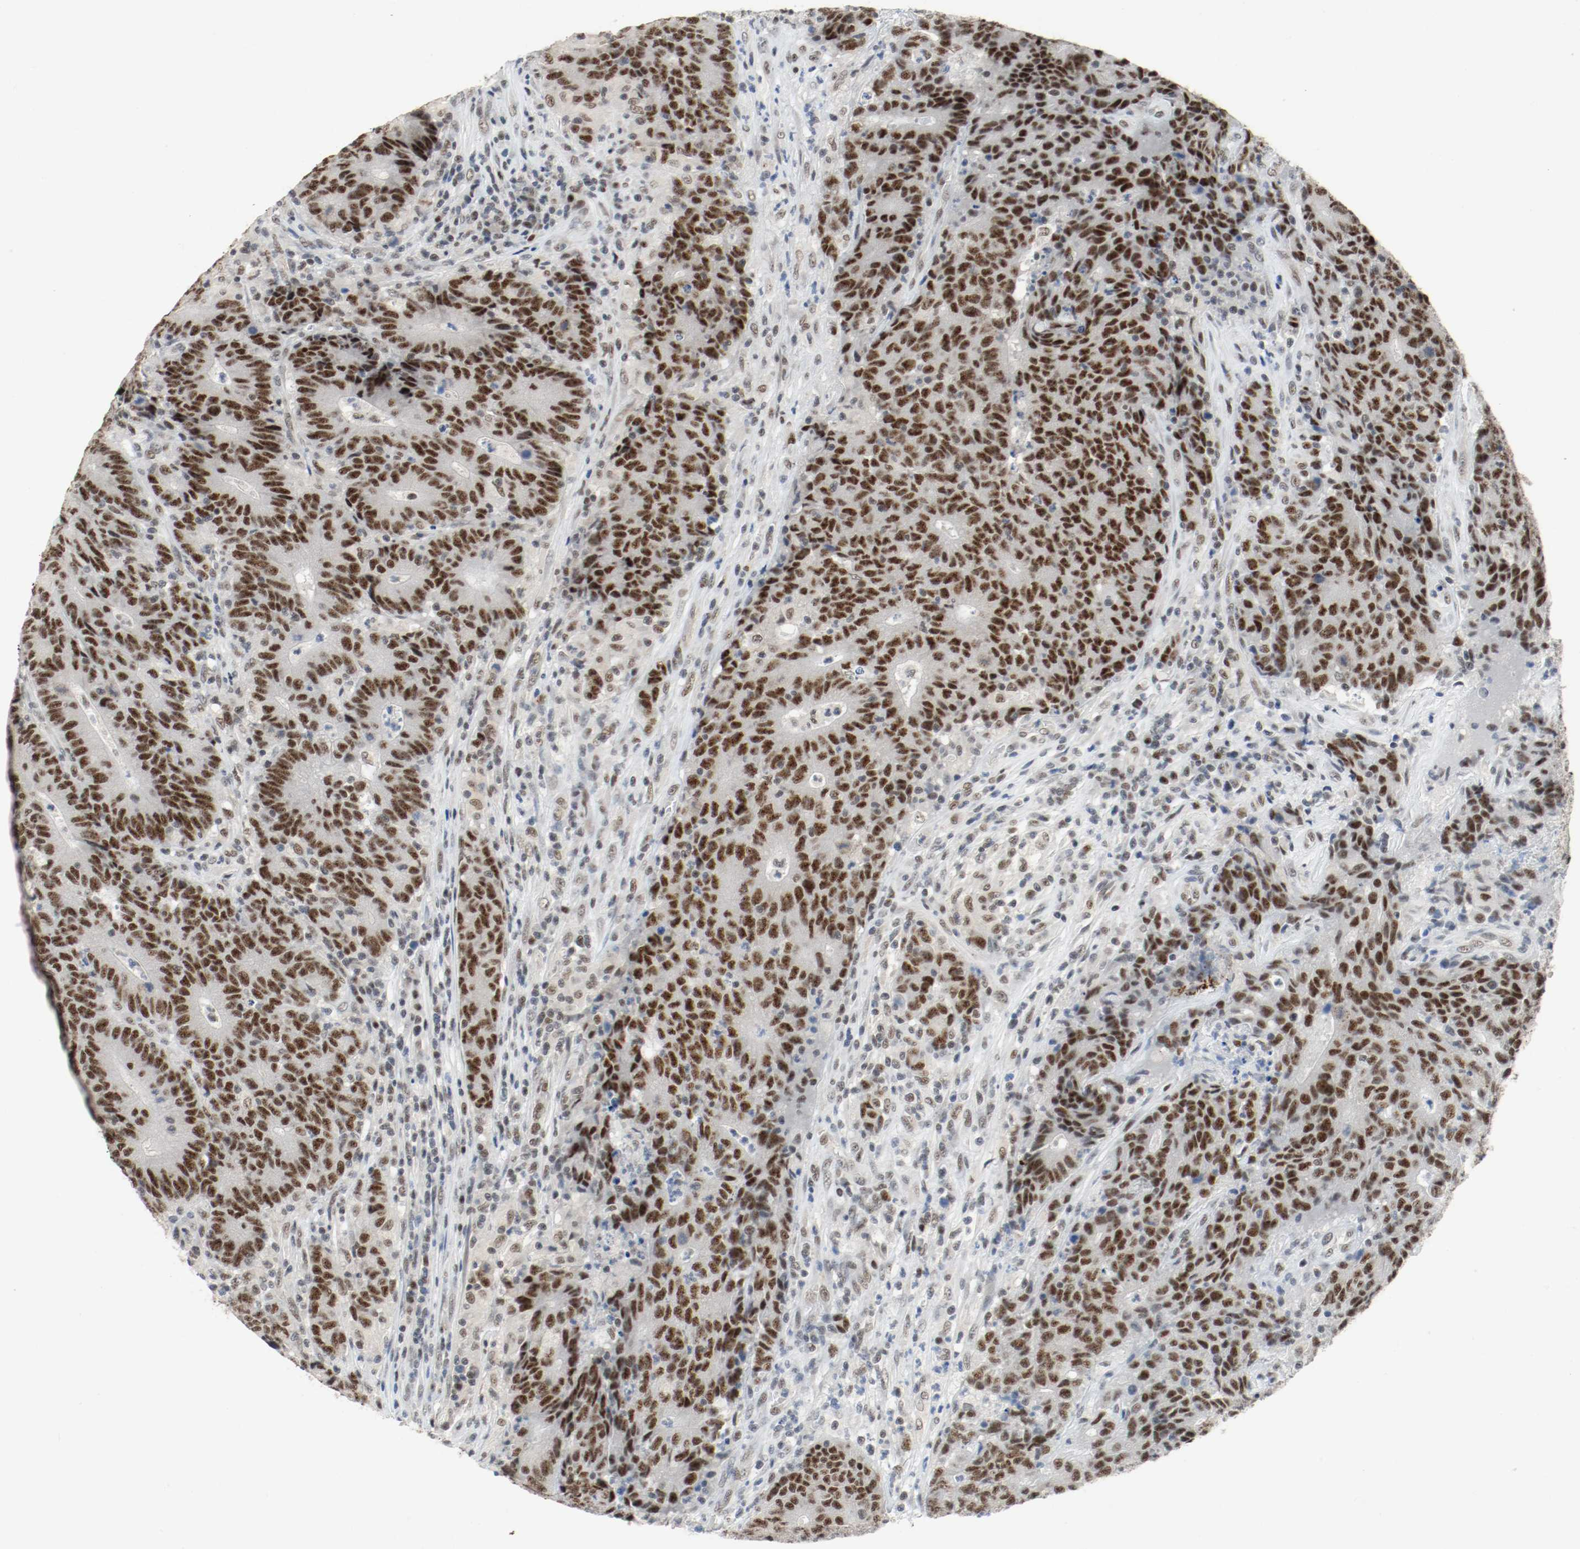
{"staining": {"intensity": "strong", "quantity": ">75%", "location": "nuclear"}, "tissue": "colorectal cancer", "cell_type": "Tumor cells", "image_type": "cancer", "snomed": [{"axis": "morphology", "description": "Normal tissue, NOS"}, {"axis": "morphology", "description": "Adenocarcinoma, NOS"}, {"axis": "topography", "description": "Colon"}], "caption": "The photomicrograph exhibits a brown stain indicating the presence of a protein in the nuclear of tumor cells in colorectal adenocarcinoma.", "gene": "ASH1L", "patient": {"sex": "female", "age": 75}}